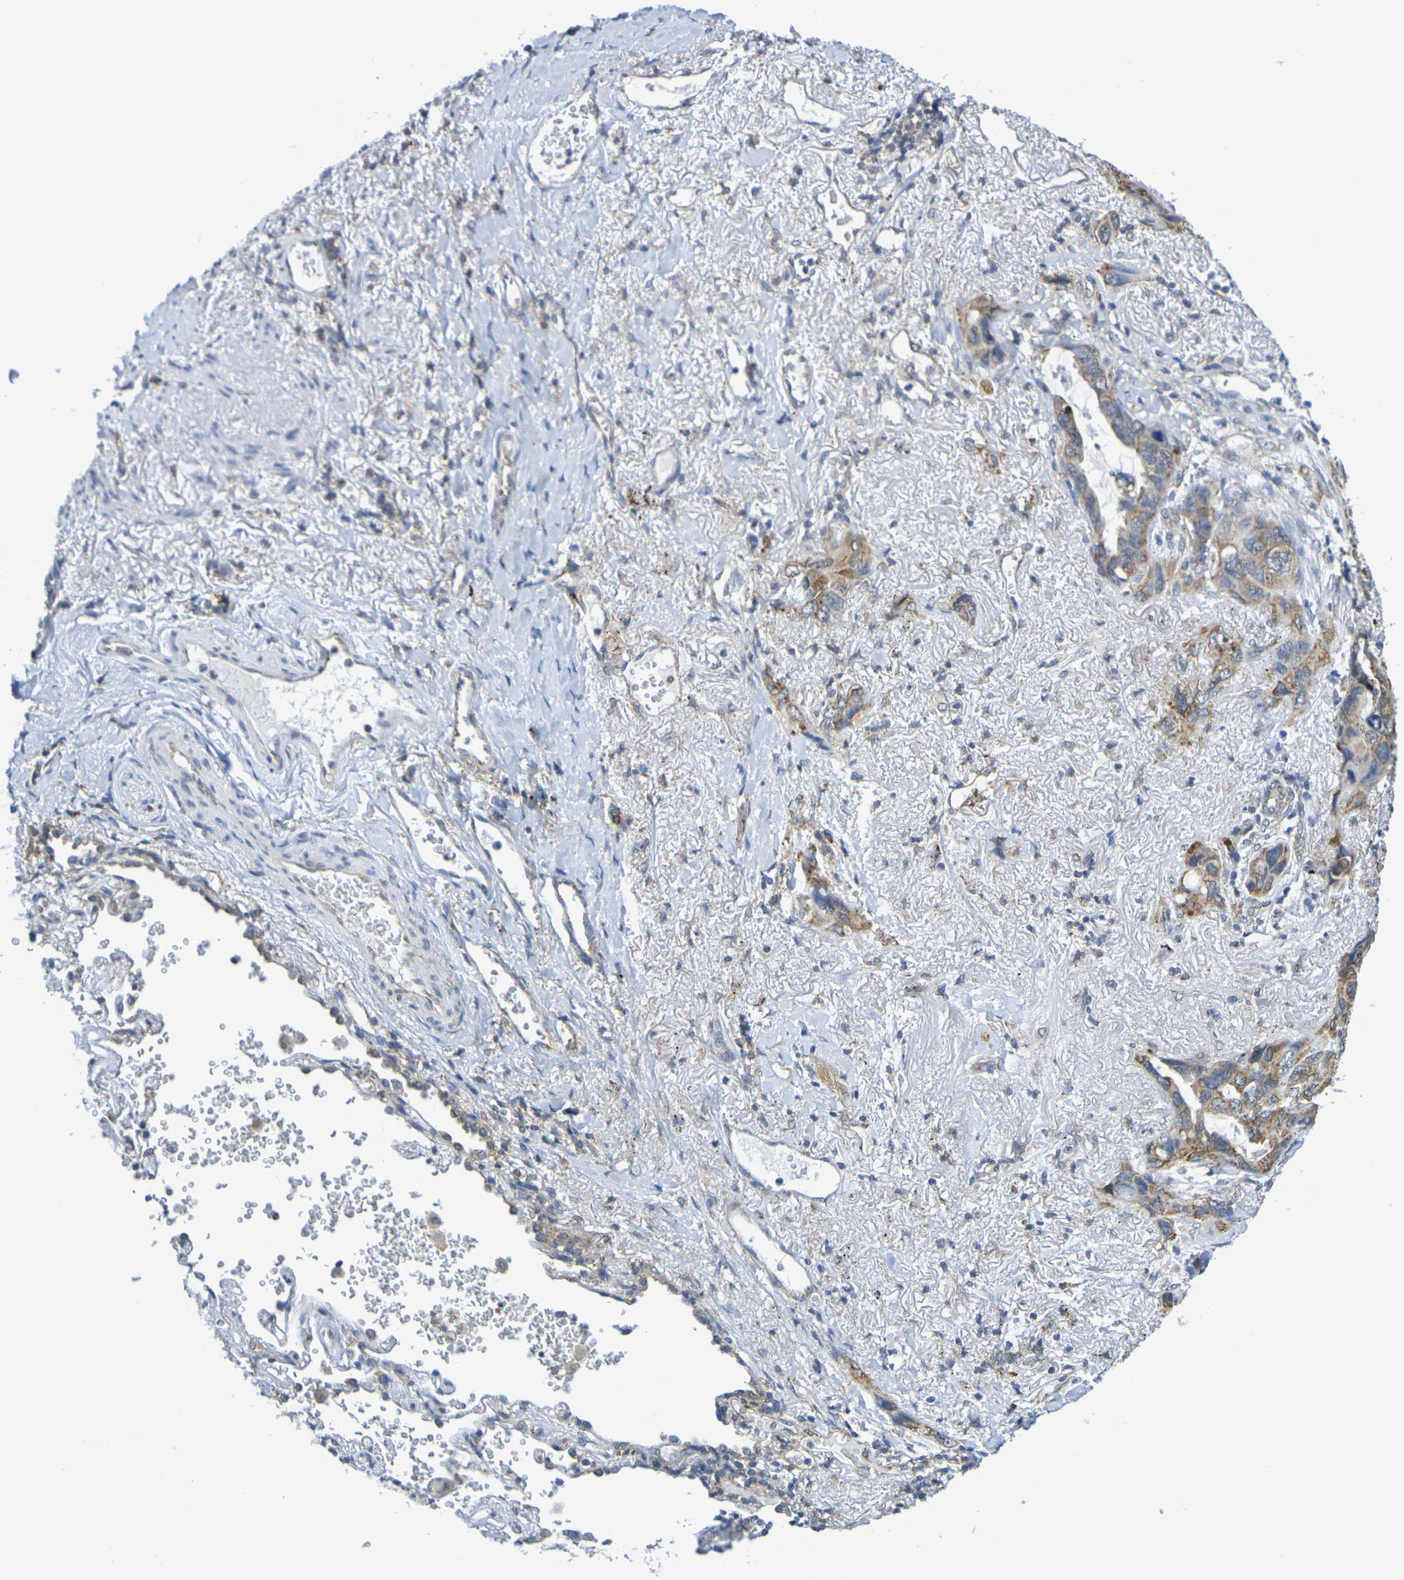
{"staining": {"intensity": "moderate", "quantity": ">75%", "location": "cytoplasmic/membranous"}, "tissue": "lung cancer", "cell_type": "Tumor cells", "image_type": "cancer", "snomed": [{"axis": "morphology", "description": "Squamous cell carcinoma, NOS"}, {"axis": "topography", "description": "Lung"}], "caption": "High-power microscopy captured an immunohistochemistry image of lung squamous cell carcinoma, revealing moderate cytoplasmic/membranous positivity in approximately >75% of tumor cells. (DAB (3,3'-diaminobenzidine) = brown stain, brightfield microscopy at high magnification).", "gene": "CHRNB1", "patient": {"sex": "female", "age": 73}}